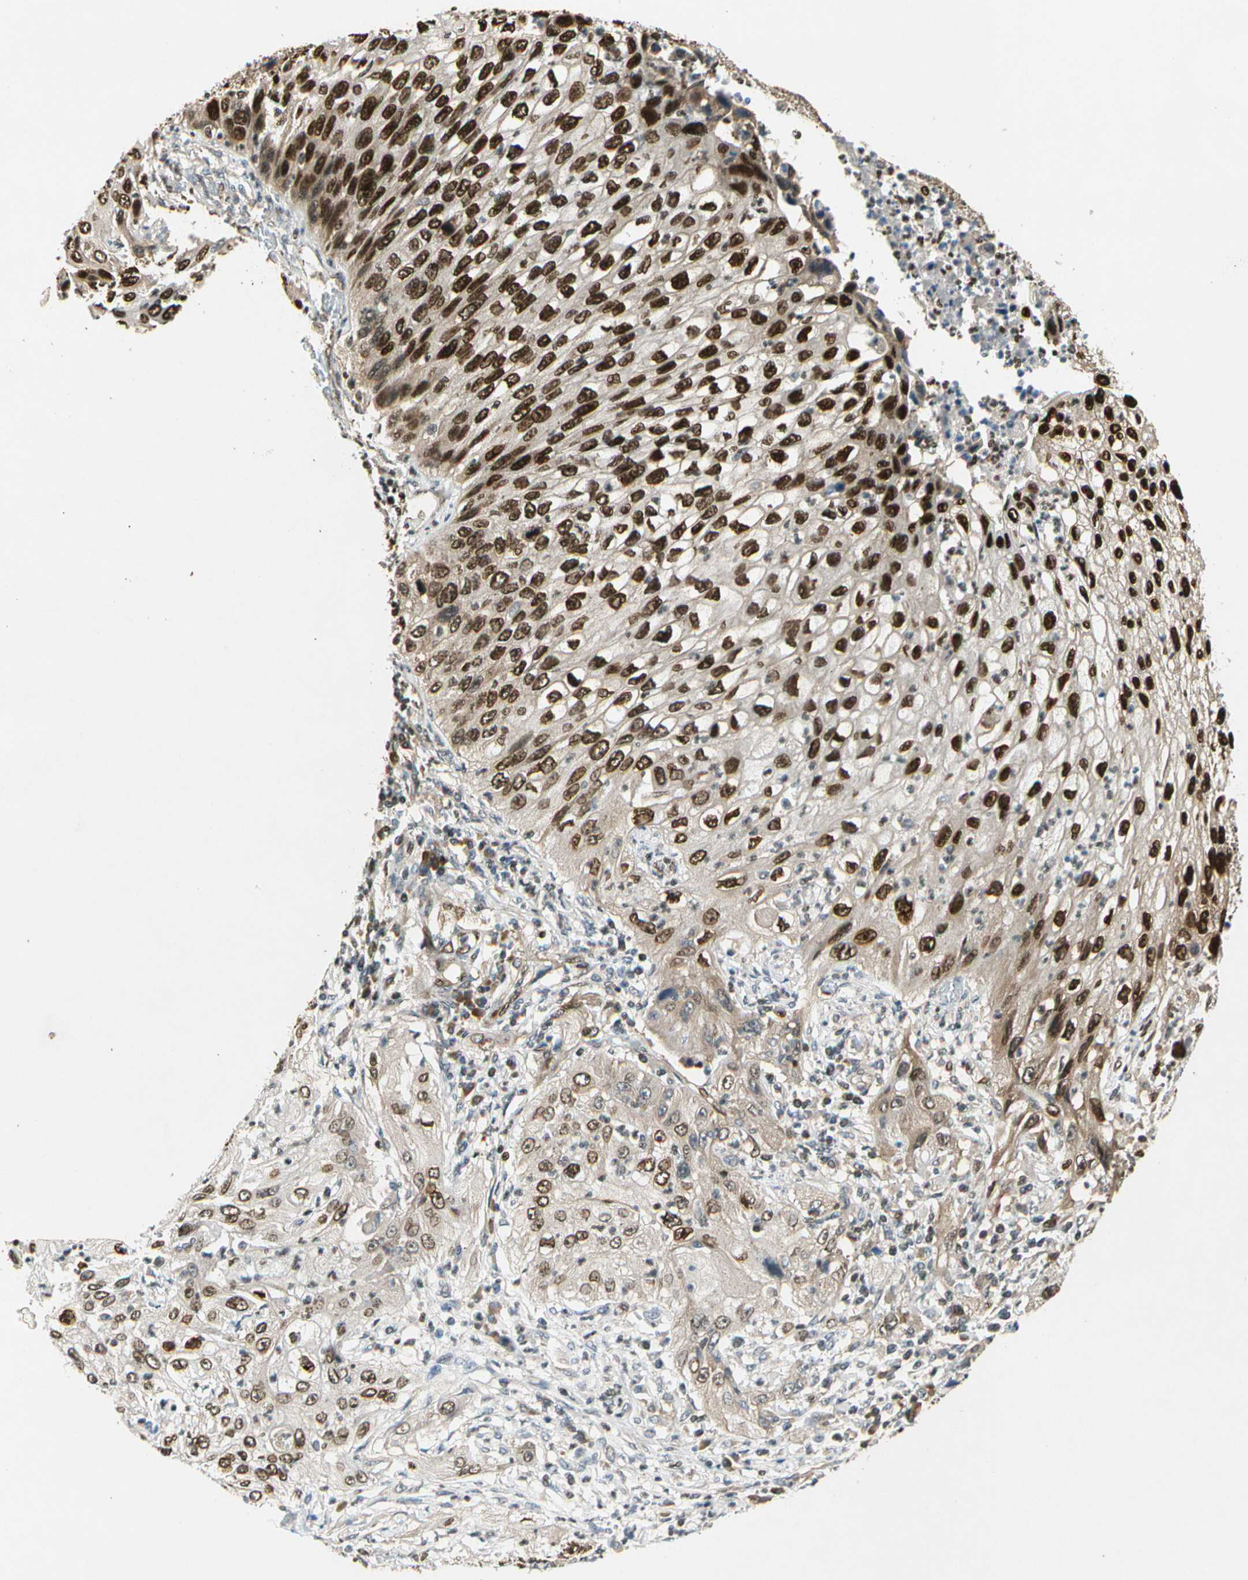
{"staining": {"intensity": "weak", "quantity": ">75%", "location": "cytoplasmic/membranous,nuclear"}, "tissue": "lung cancer", "cell_type": "Tumor cells", "image_type": "cancer", "snomed": [{"axis": "morphology", "description": "Inflammation, NOS"}, {"axis": "morphology", "description": "Squamous cell carcinoma, NOS"}, {"axis": "topography", "description": "Lymph node"}, {"axis": "topography", "description": "Soft tissue"}, {"axis": "topography", "description": "Lung"}], "caption": "Human lung cancer (squamous cell carcinoma) stained with a brown dye shows weak cytoplasmic/membranous and nuclear positive positivity in about >75% of tumor cells.", "gene": "EIF1AX", "patient": {"sex": "male", "age": 66}}